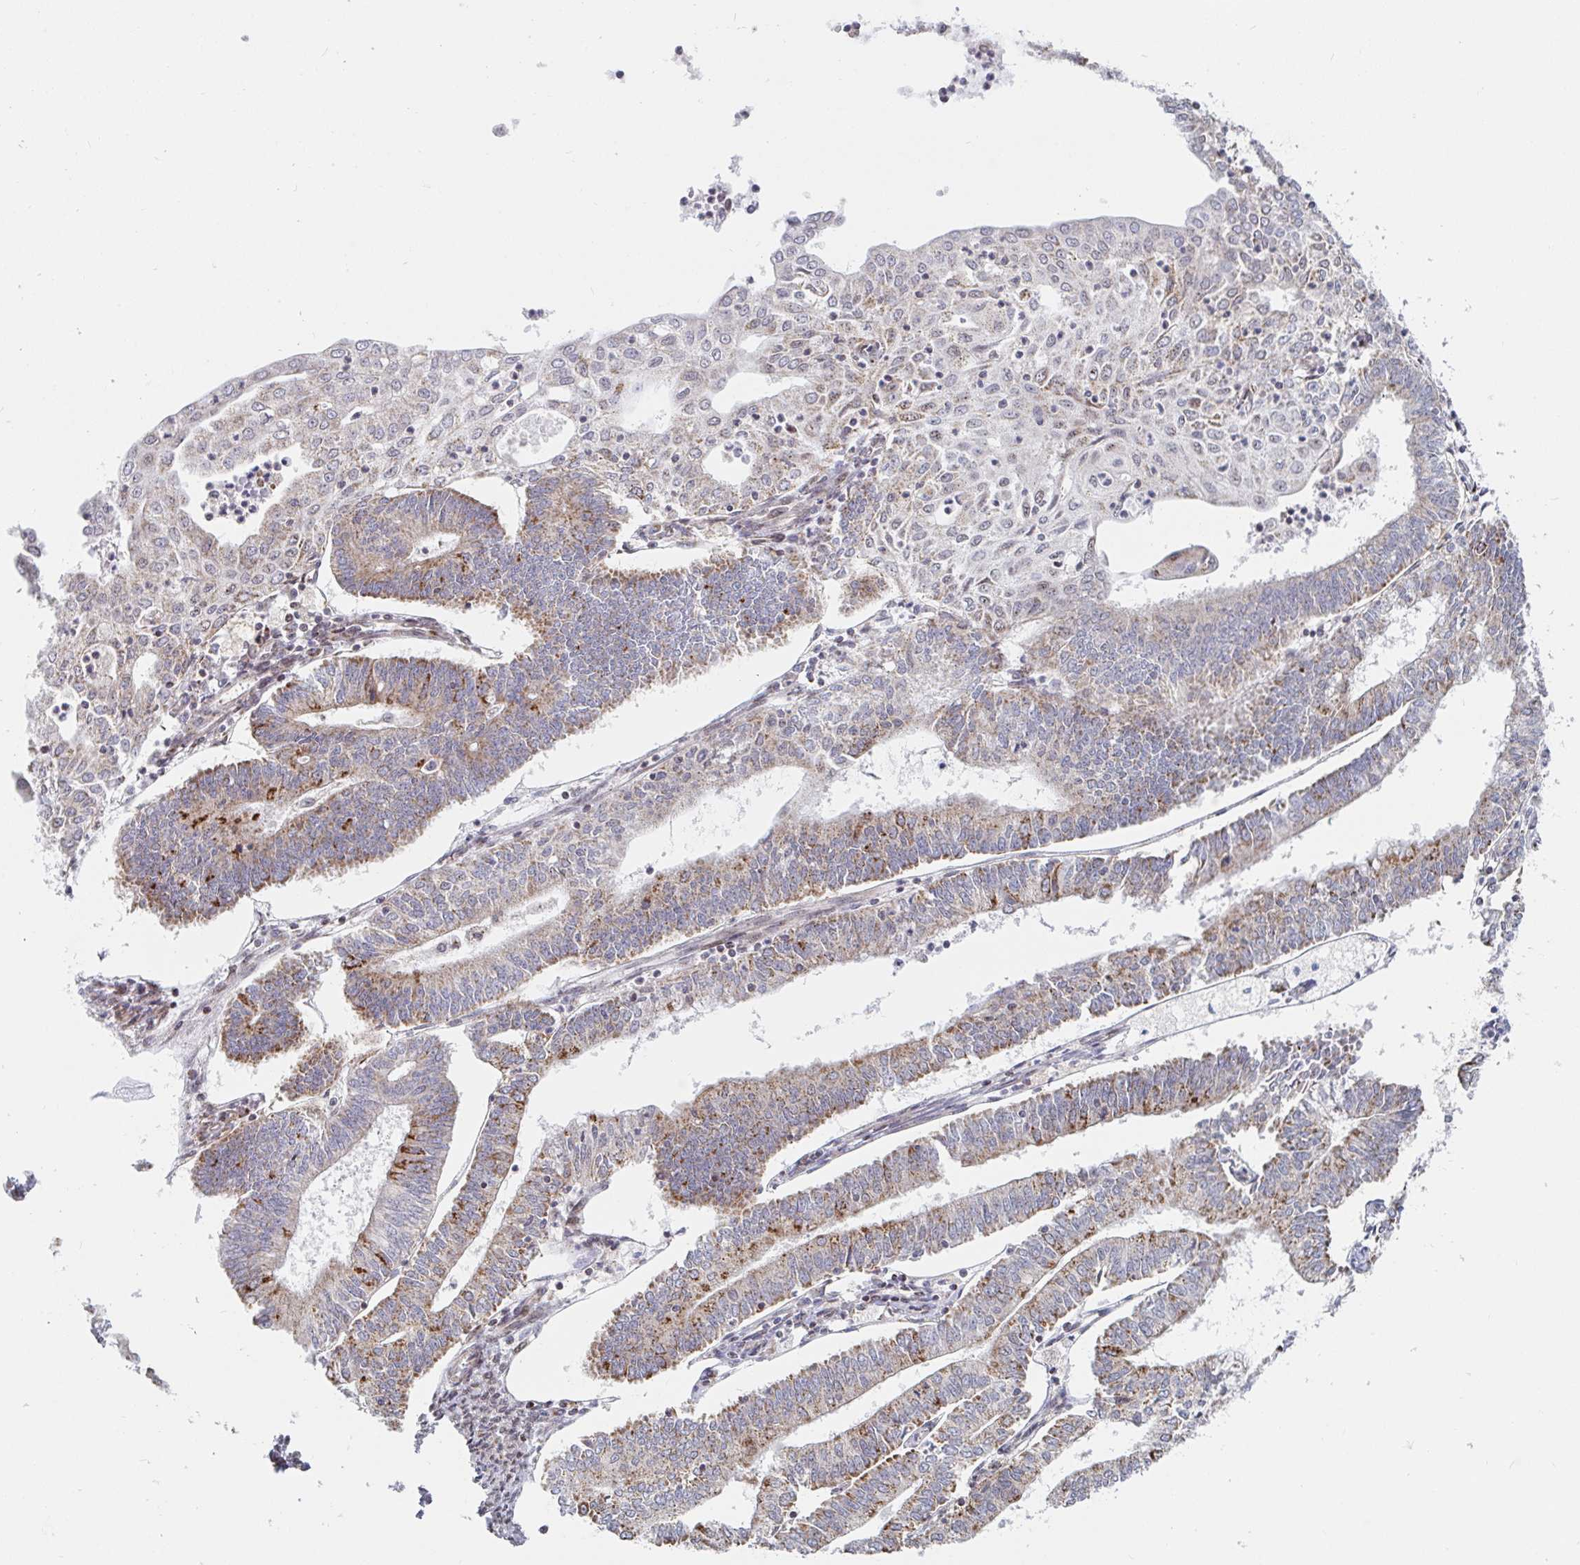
{"staining": {"intensity": "moderate", "quantity": "25%-75%", "location": "cytoplasmic/membranous"}, "tissue": "endometrial cancer", "cell_type": "Tumor cells", "image_type": "cancer", "snomed": [{"axis": "morphology", "description": "Adenocarcinoma, NOS"}, {"axis": "topography", "description": "Endometrium"}], "caption": "Immunohistochemistry image of endometrial adenocarcinoma stained for a protein (brown), which exhibits medium levels of moderate cytoplasmic/membranous positivity in about 25%-75% of tumor cells.", "gene": "STARD8", "patient": {"sex": "female", "age": 61}}